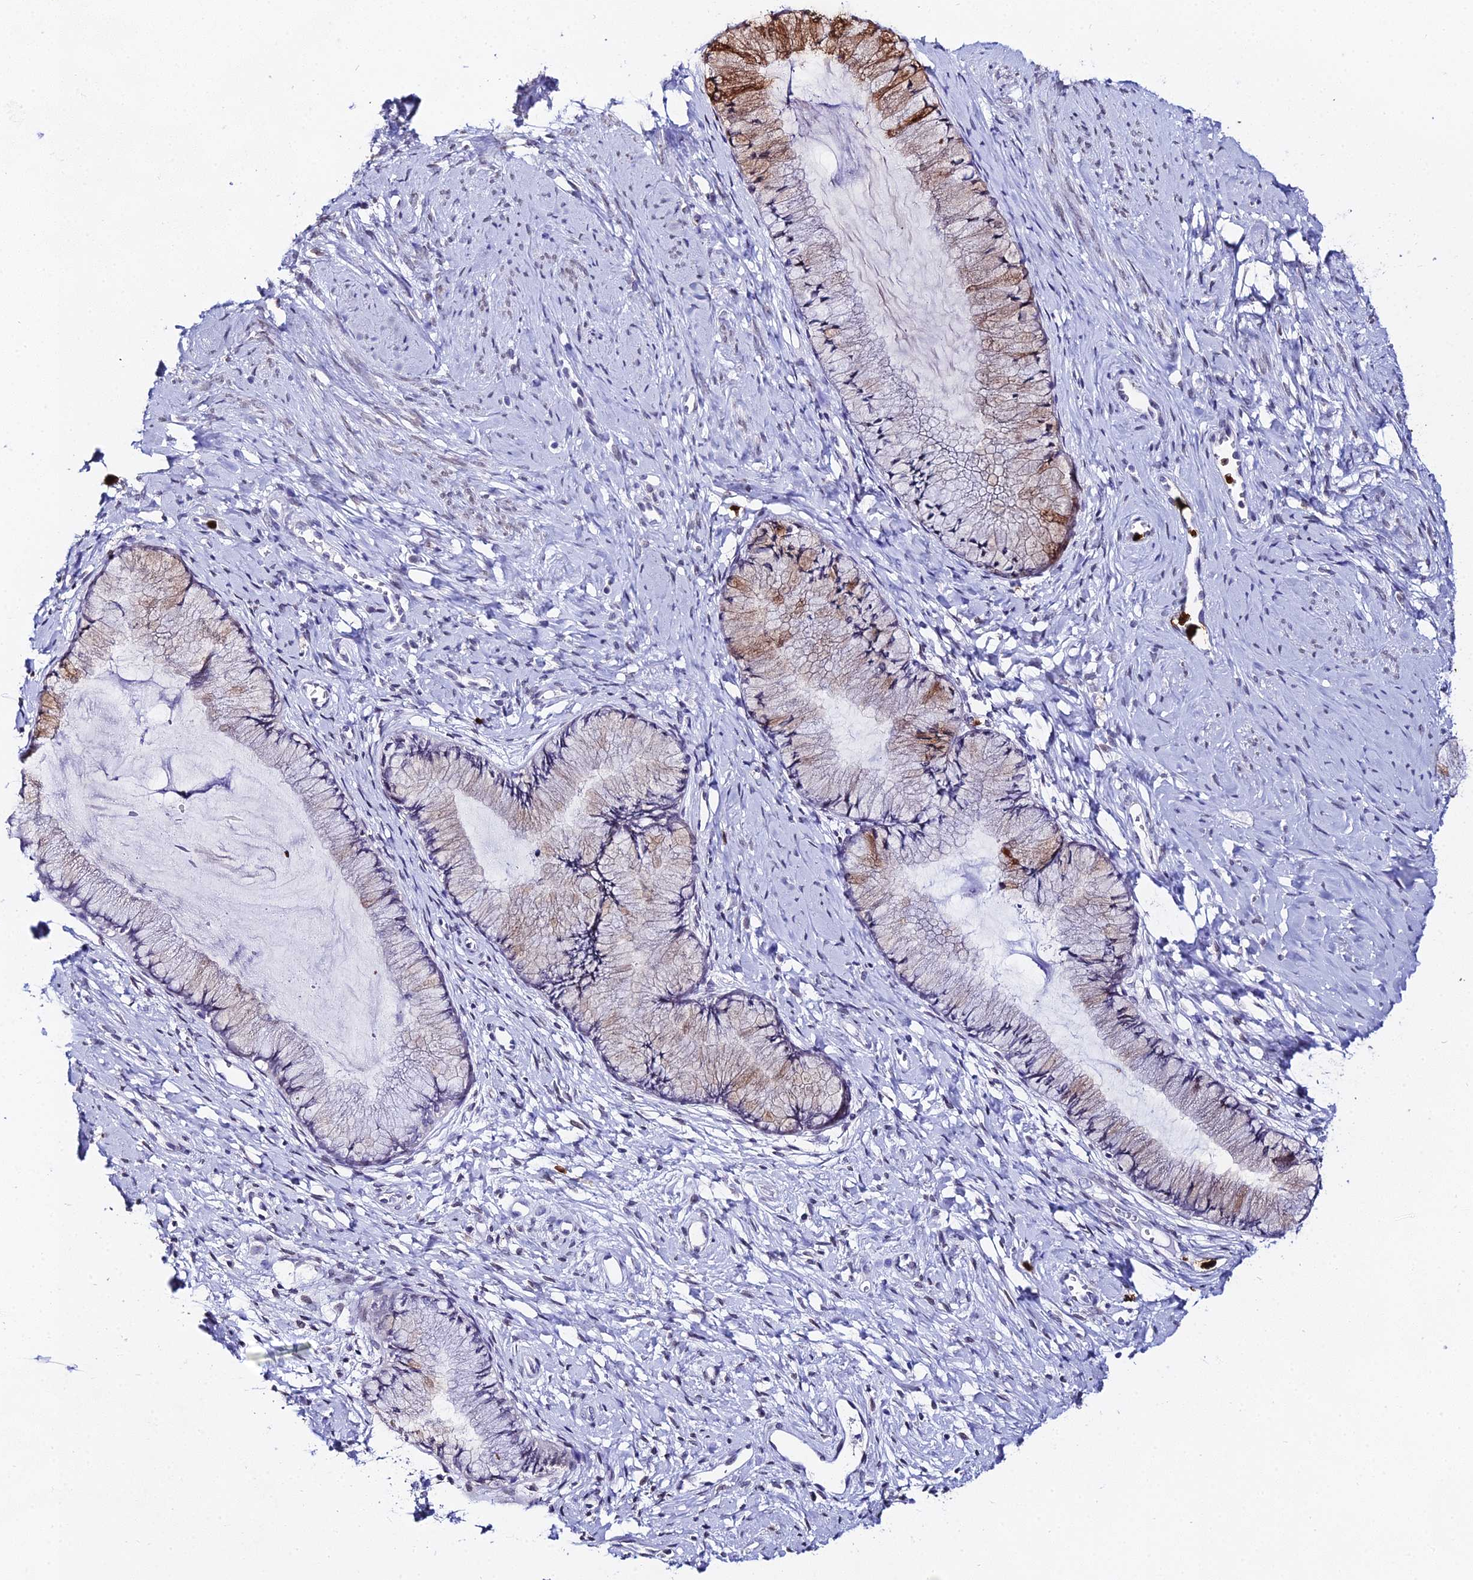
{"staining": {"intensity": "moderate", "quantity": "<25%", "location": "cytoplasmic/membranous"}, "tissue": "cervix", "cell_type": "Glandular cells", "image_type": "normal", "snomed": [{"axis": "morphology", "description": "Normal tissue, NOS"}, {"axis": "topography", "description": "Cervix"}], "caption": "IHC staining of benign cervix, which exhibits low levels of moderate cytoplasmic/membranous staining in approximately <25% of glandular cells indicating moderate cytoplasmic/membranous protein expression. The staining was performed using DAB (brown) for protein detection and nuclei were counterstained in hematoxylin (blue).", "gene": "MCM10", "patient": {"sex": "female", "age": 42}}